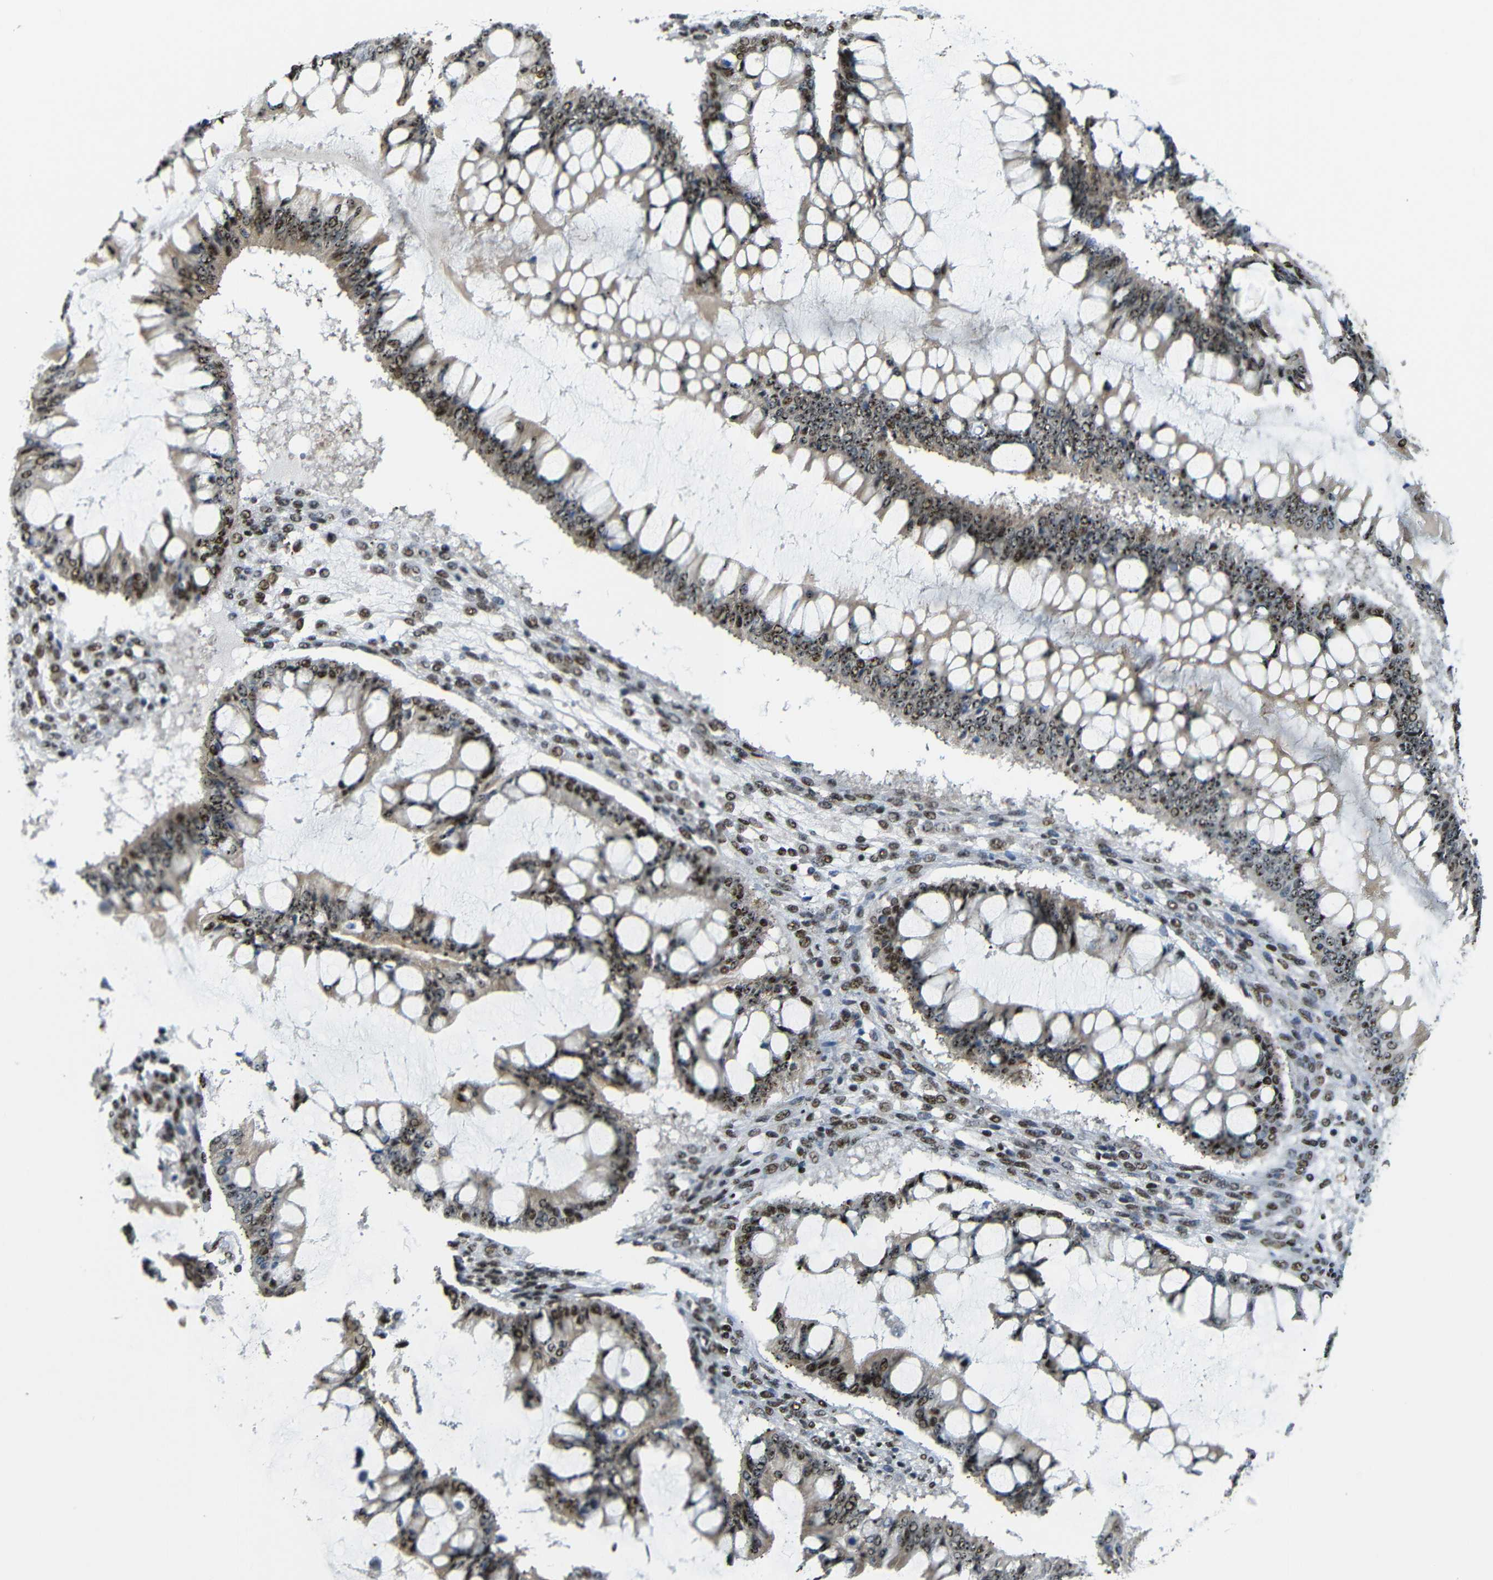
{"staining": {"intensity": "moderate", "quantity": "25%-75%", "location": "nuclear"}, "tissue": "ovarian cancer", "cell_type": "Tumor cells", "image_type": "cancer", "snomed": [{"axis": "morphology", "description": "Cystadenocarcinoma, mucinous, NOS"}, {"axis": "topography", "description": "Ovary"}], "caption": "Ovarian cancer tissue exhibits moderate nuclear positivity in approximately 25%-75% of tumor cells, visualized by immunohistochemistry.", "gene": "TCF7L2", "patient": {"sex": "female", "age": 73}}